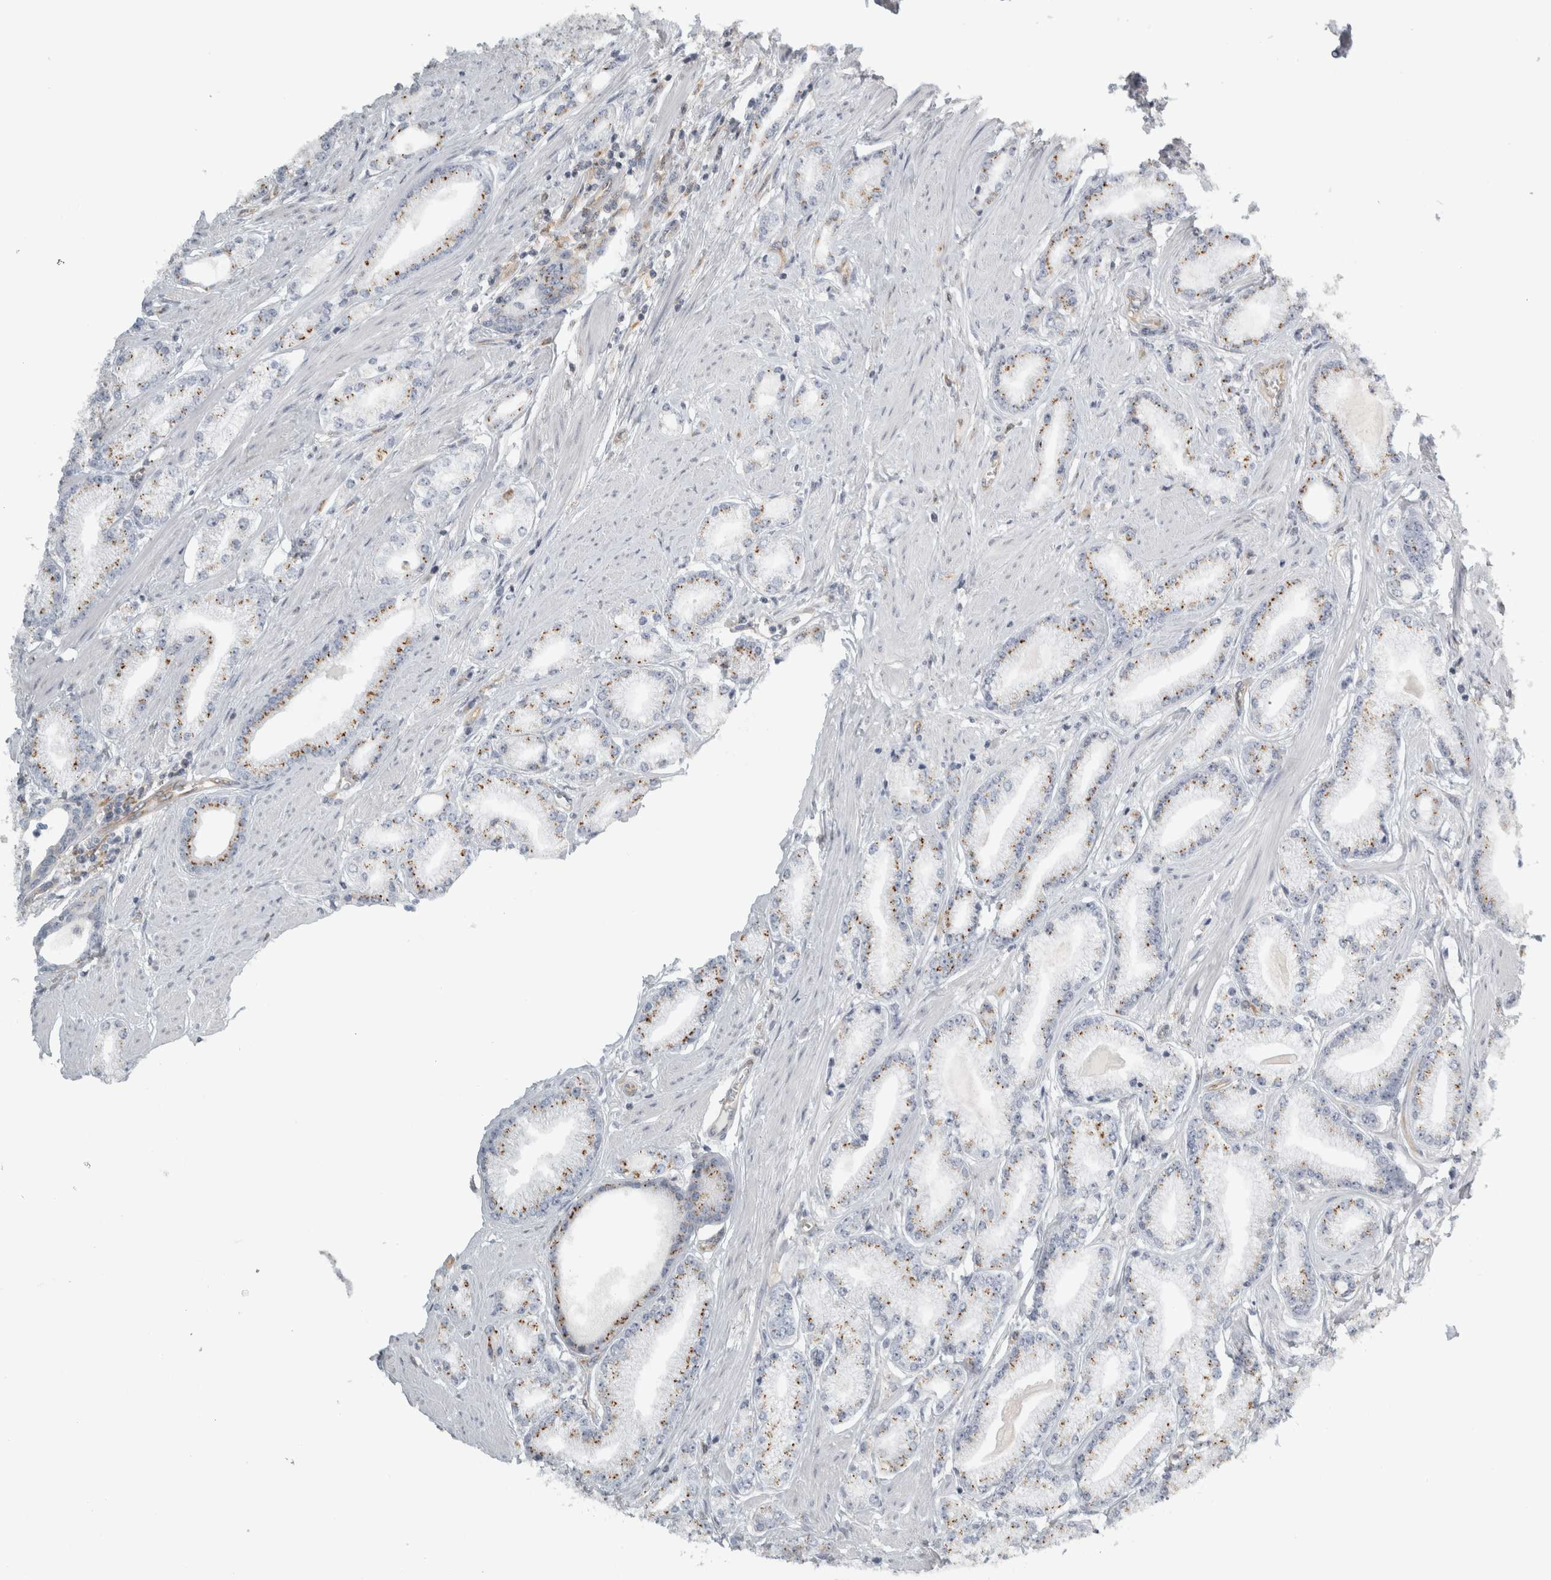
{"staining": {"intensity": "weak", "quantity": ">75%", "location": "cytoplasmic/membranous"}, "tissue": "prostate cancer", "cell_type": "Tumor cells", "image_type": "cancer", "snomed": [{"axis": "morphology", "description": "Adenocarcinoma, Low grade"}, {"axis": "topography", "description": "Prostate"}], "caption": "Immunohistochemistry (IHC) of prostate cancer displays low levels of weak cytoplasmic/membranous positivity in about >75% of tumor cells.", "gene": "PEX6", "patient": {"sex": "male", "age": 62}}